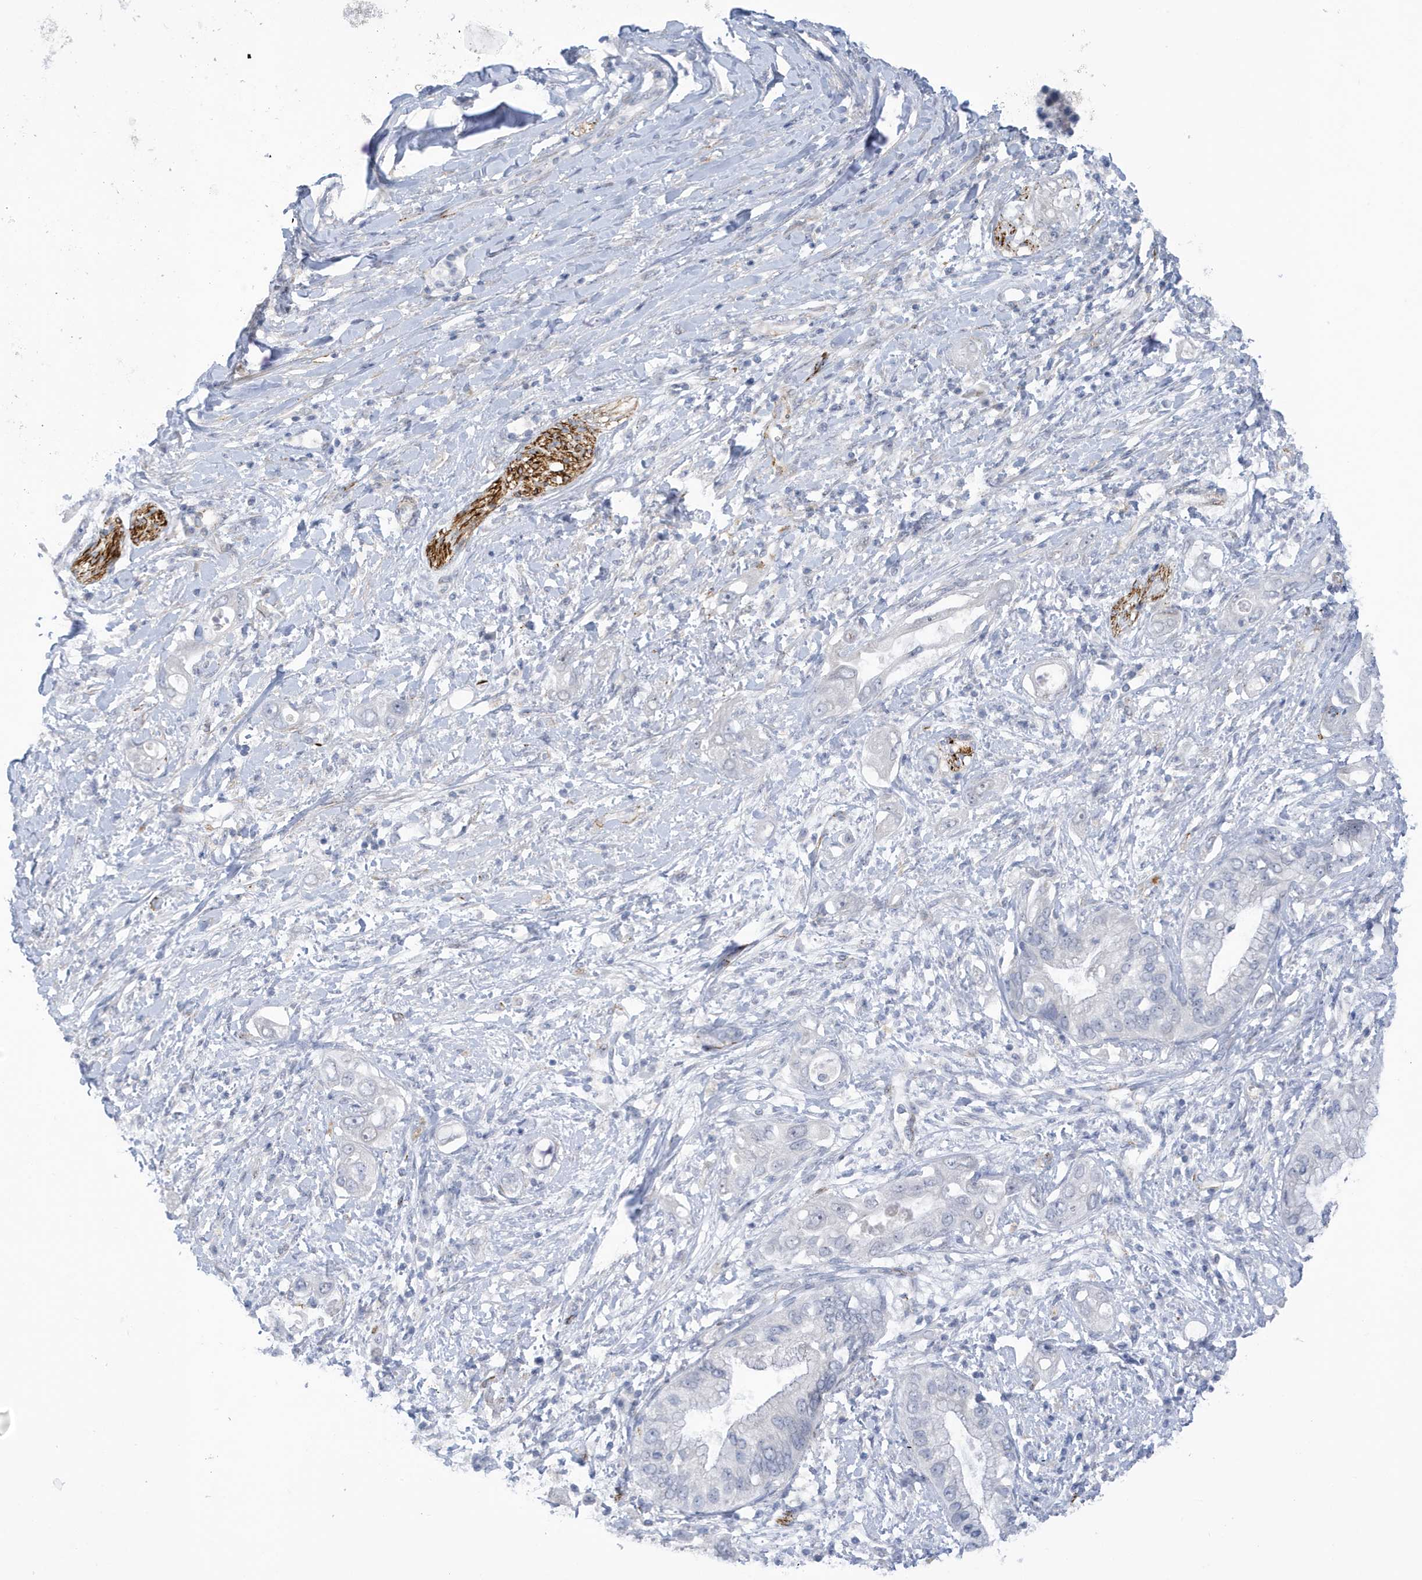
{"staining": {"intensity": "negative", "quantity": "none", "location": "none"}, "tissue": "pancreatic cancer", "cell_type": "Tumor cells", "image_type": "cancer", "snomed": [{"axis": "morphology", "description": "Inflammation, NOS"}, {"axis": "morphology", "description": "Adenocarcinoma, NOS"}, {"axis": "topography", "description": "Pancreas"}], "caption": "DAB (3,3'-diaminobenzidine) immunohistochemical staining of adenocarcinoma (pancreatic) exhibits no significant expression in tumor cells.", "gene": "PERM1", "patient": {"sex": "female", "age": 56}}